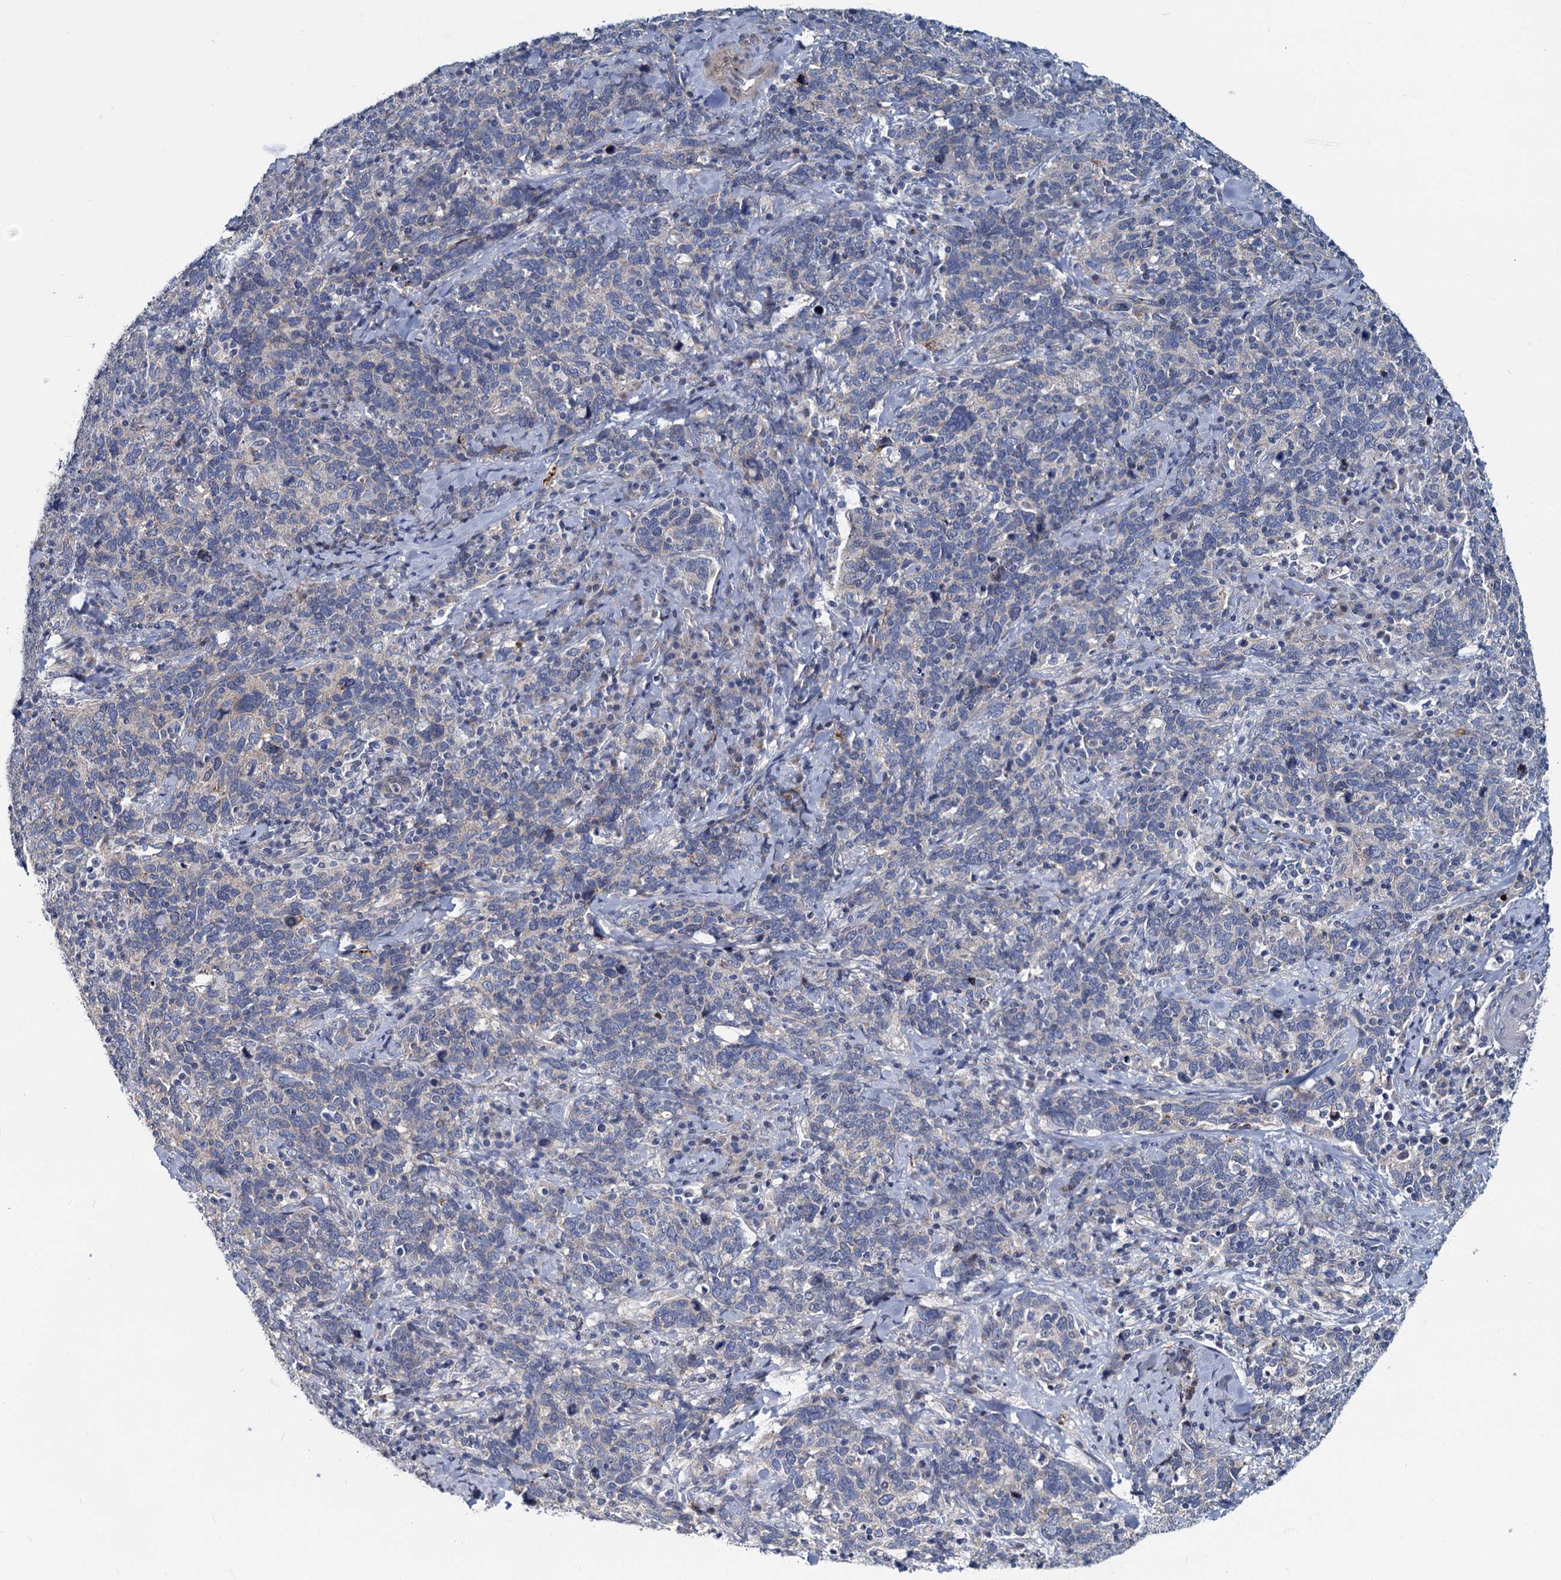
{"staining": {"intensity": "weak", "quantity": "<25%", "location": "cytoplasmic/membranous"}, "tissue": "cervical cancer", "cell_type": "Tumor cells", "image_type": "cancer", "snomed": [{"axis": "morphology", "description": "Squamous cell carcinoma, NOS"}, {"axis": "topography", "description": "Cervix"}], "caption": "Histopathology image shows no significant protein staining in tumor cells of cervical squamous cell carcinoma.", "gene": "DCUN1D2", "patient": {"sex": "female", "age": 41}}